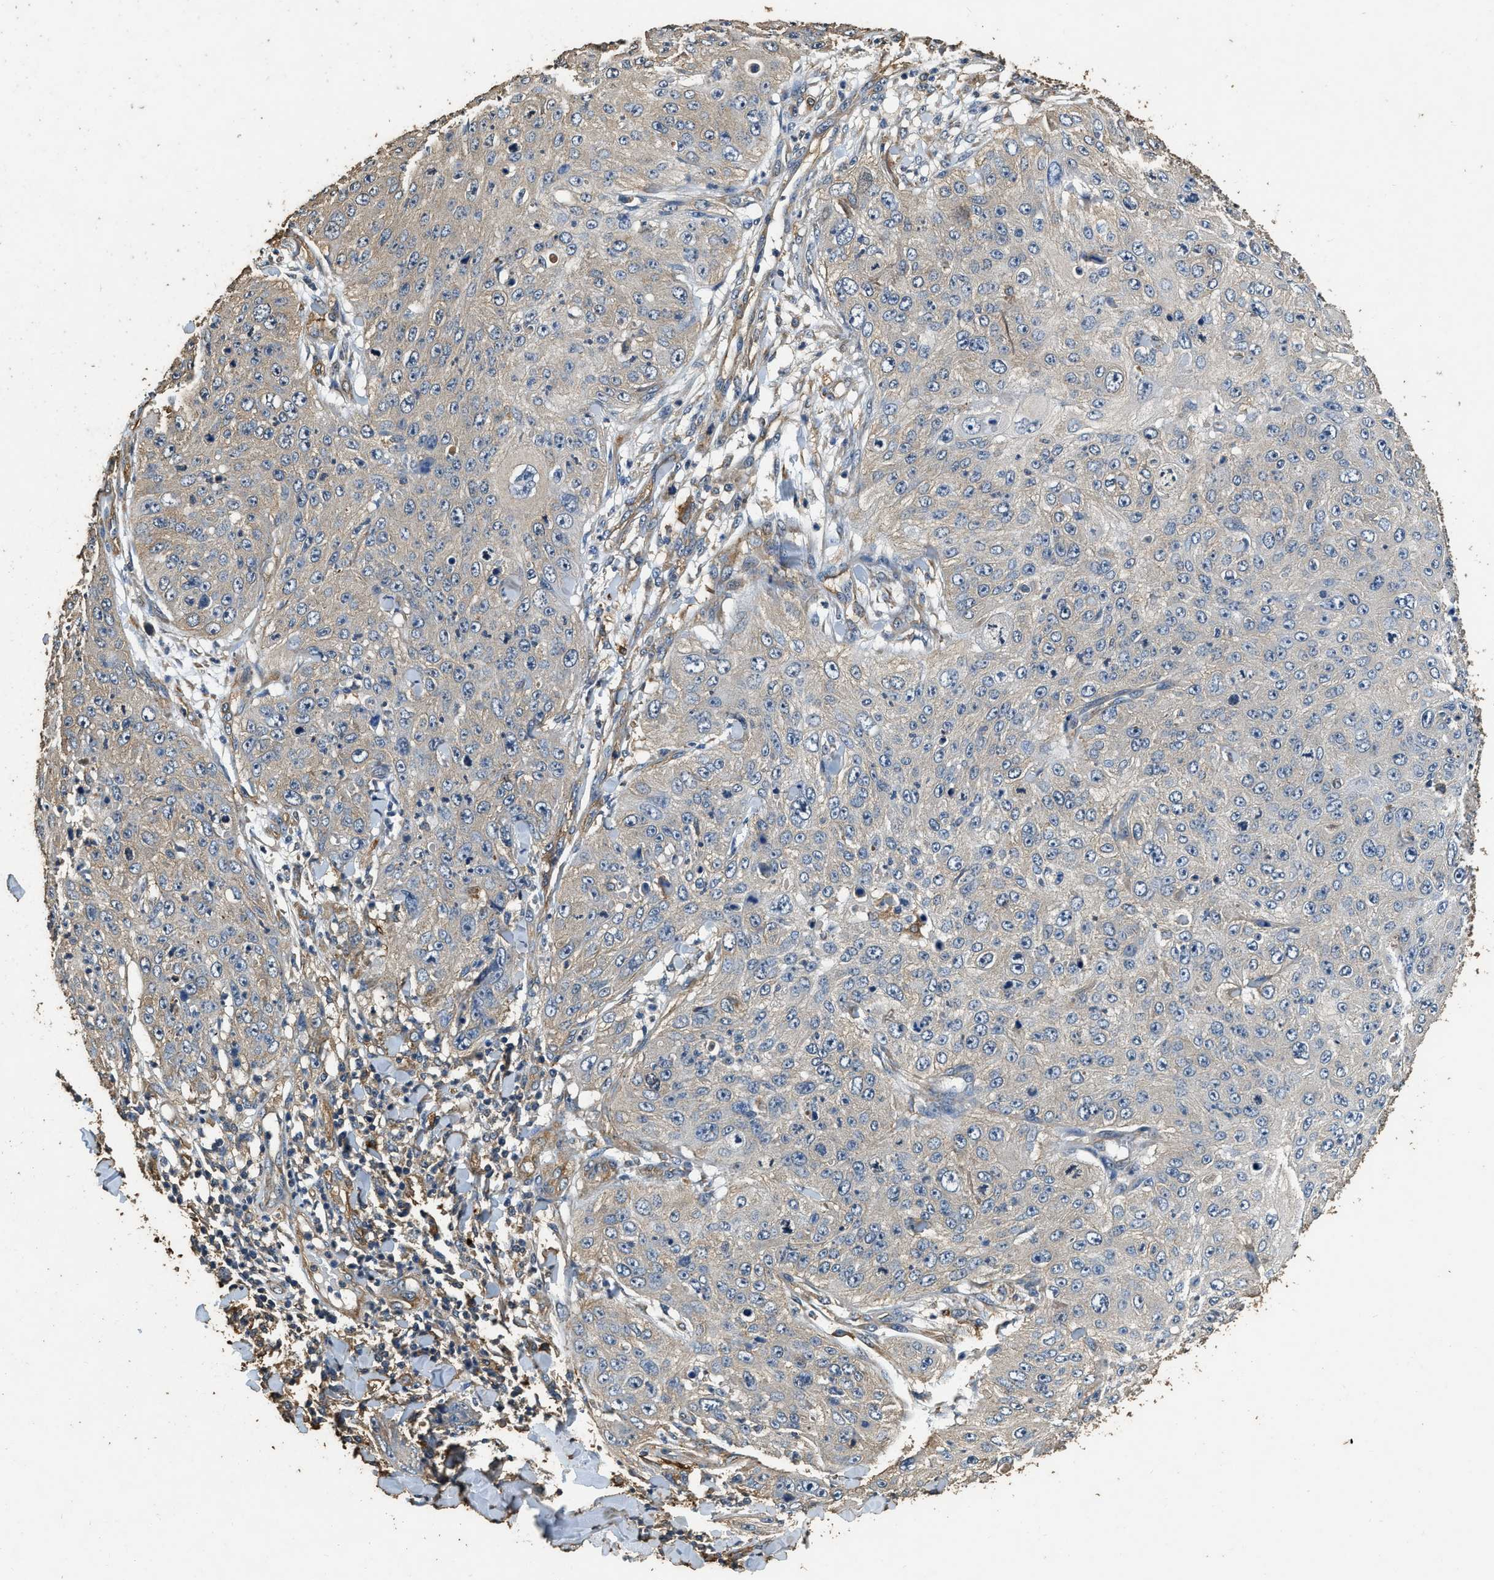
{"staining": {"intensity": "weak", "quantity": "<25%", "location": "cytoplasmic/membranous"}, "tissue": "skin cancer", "cell_type": "Tumor cells", "image_type": "cancer", "snomed": [{"axis": "morphology", "description": "Squamous cell carcinoma, NOS"}, {"axis": "topography", "description": "Skin"}], "caption": "There is no significant expression in tumor cells of skin squamous cell carcinoma. The staining is performed using DAB brown chromogen with nuclei counter-stained in using hematoxylin.", "gene": "MIB1", "patient": {"sex": "female", "age": 80}}